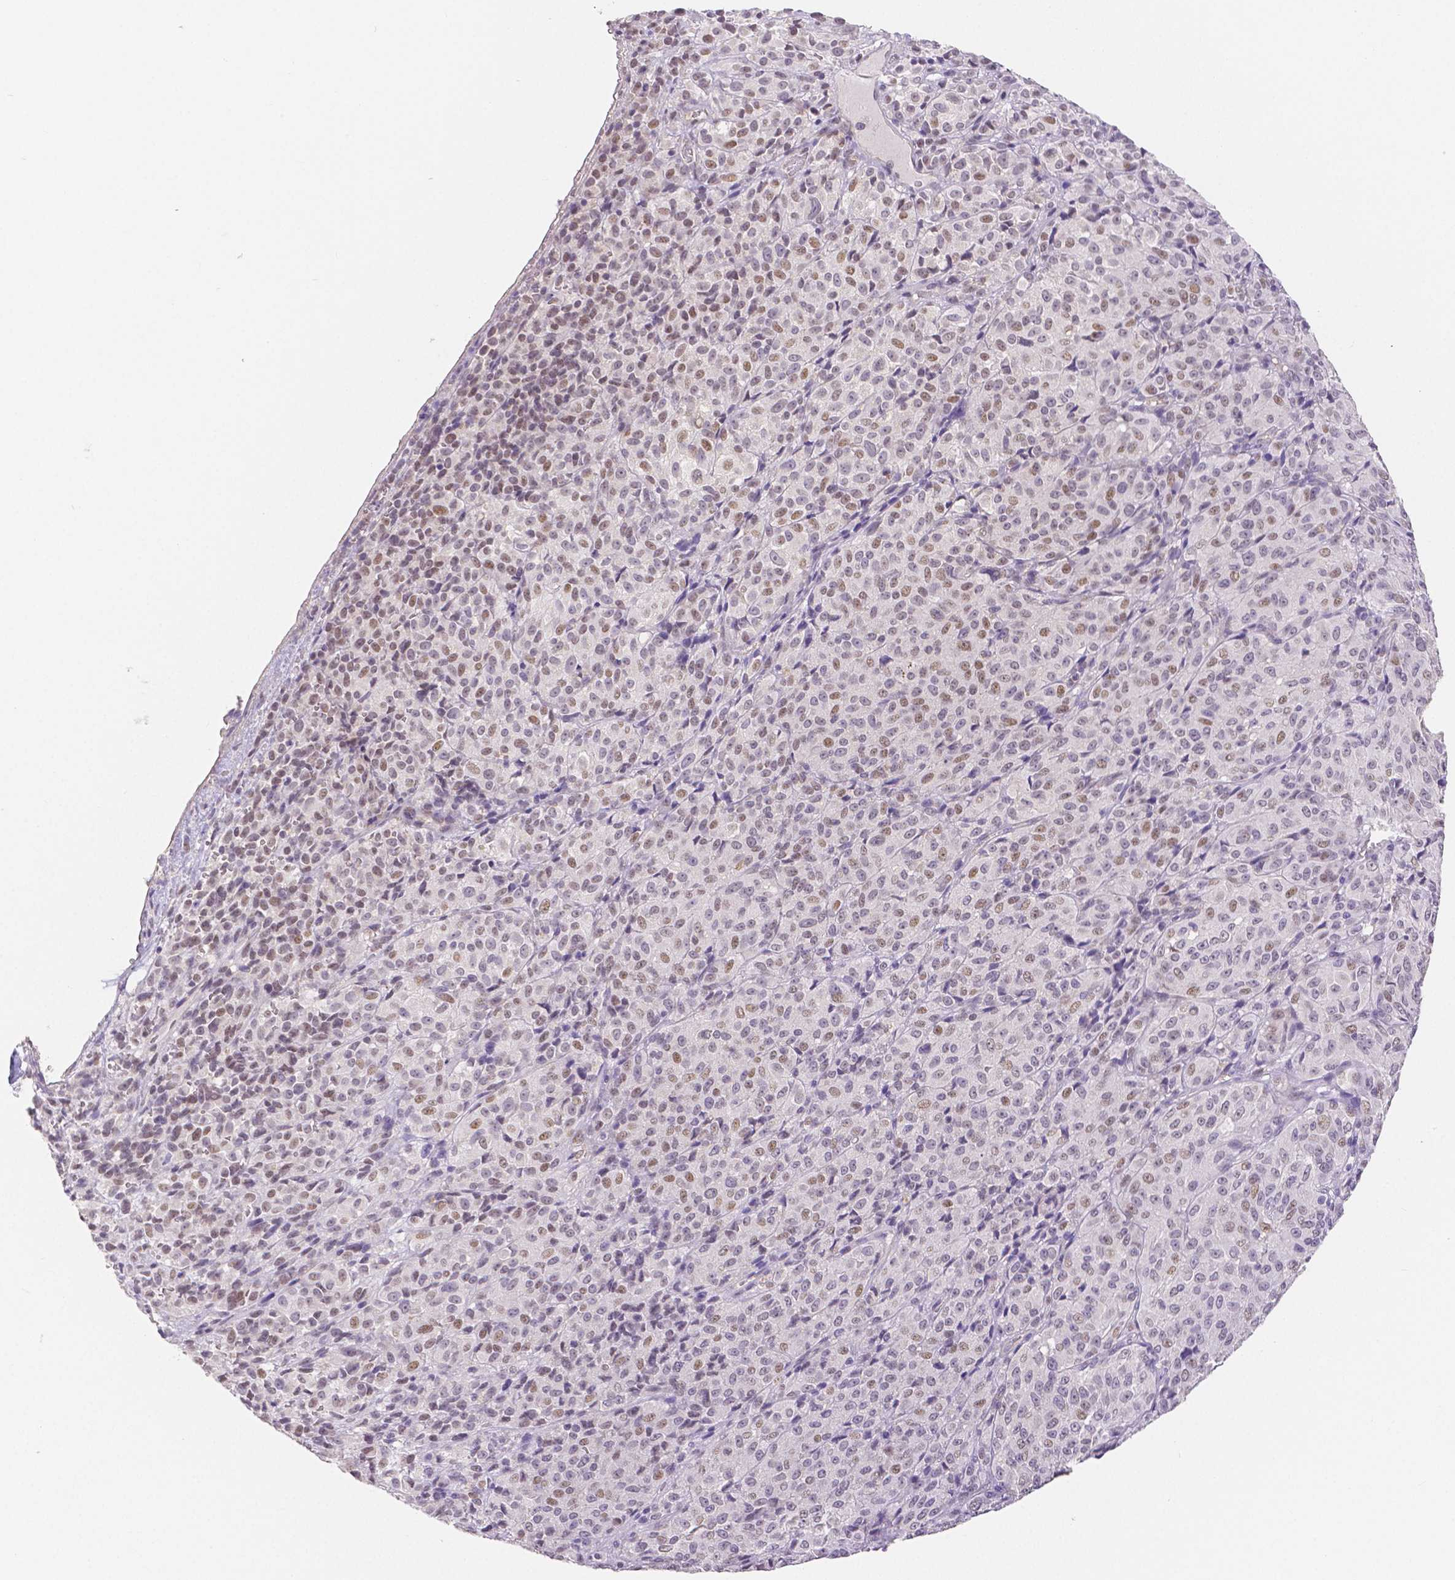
{"staining": {"intensity": "moderate", "quantity": "25%-75%", "location": "nuclear"}, "tissue": "melanoma", "cell_type": "Tumor cells", "image_type": "cancer", "snomed": [{"axis": "morphology", "description": "Malignant melanoma, Metastatic site"}, {"axis": "topography", "description": "Brain"}], "caption": "Immunohistochemistry (DAB (3,3'-diaminobenzidine)) staining of human melanoma displays moderate nuclear protein staining in about 25%-75% of tumor cells. The protein is shown in brown color, while the nuclei are stained blue.", "gene": "OCLN", "patient": {"sex": "female", "age": 56}}